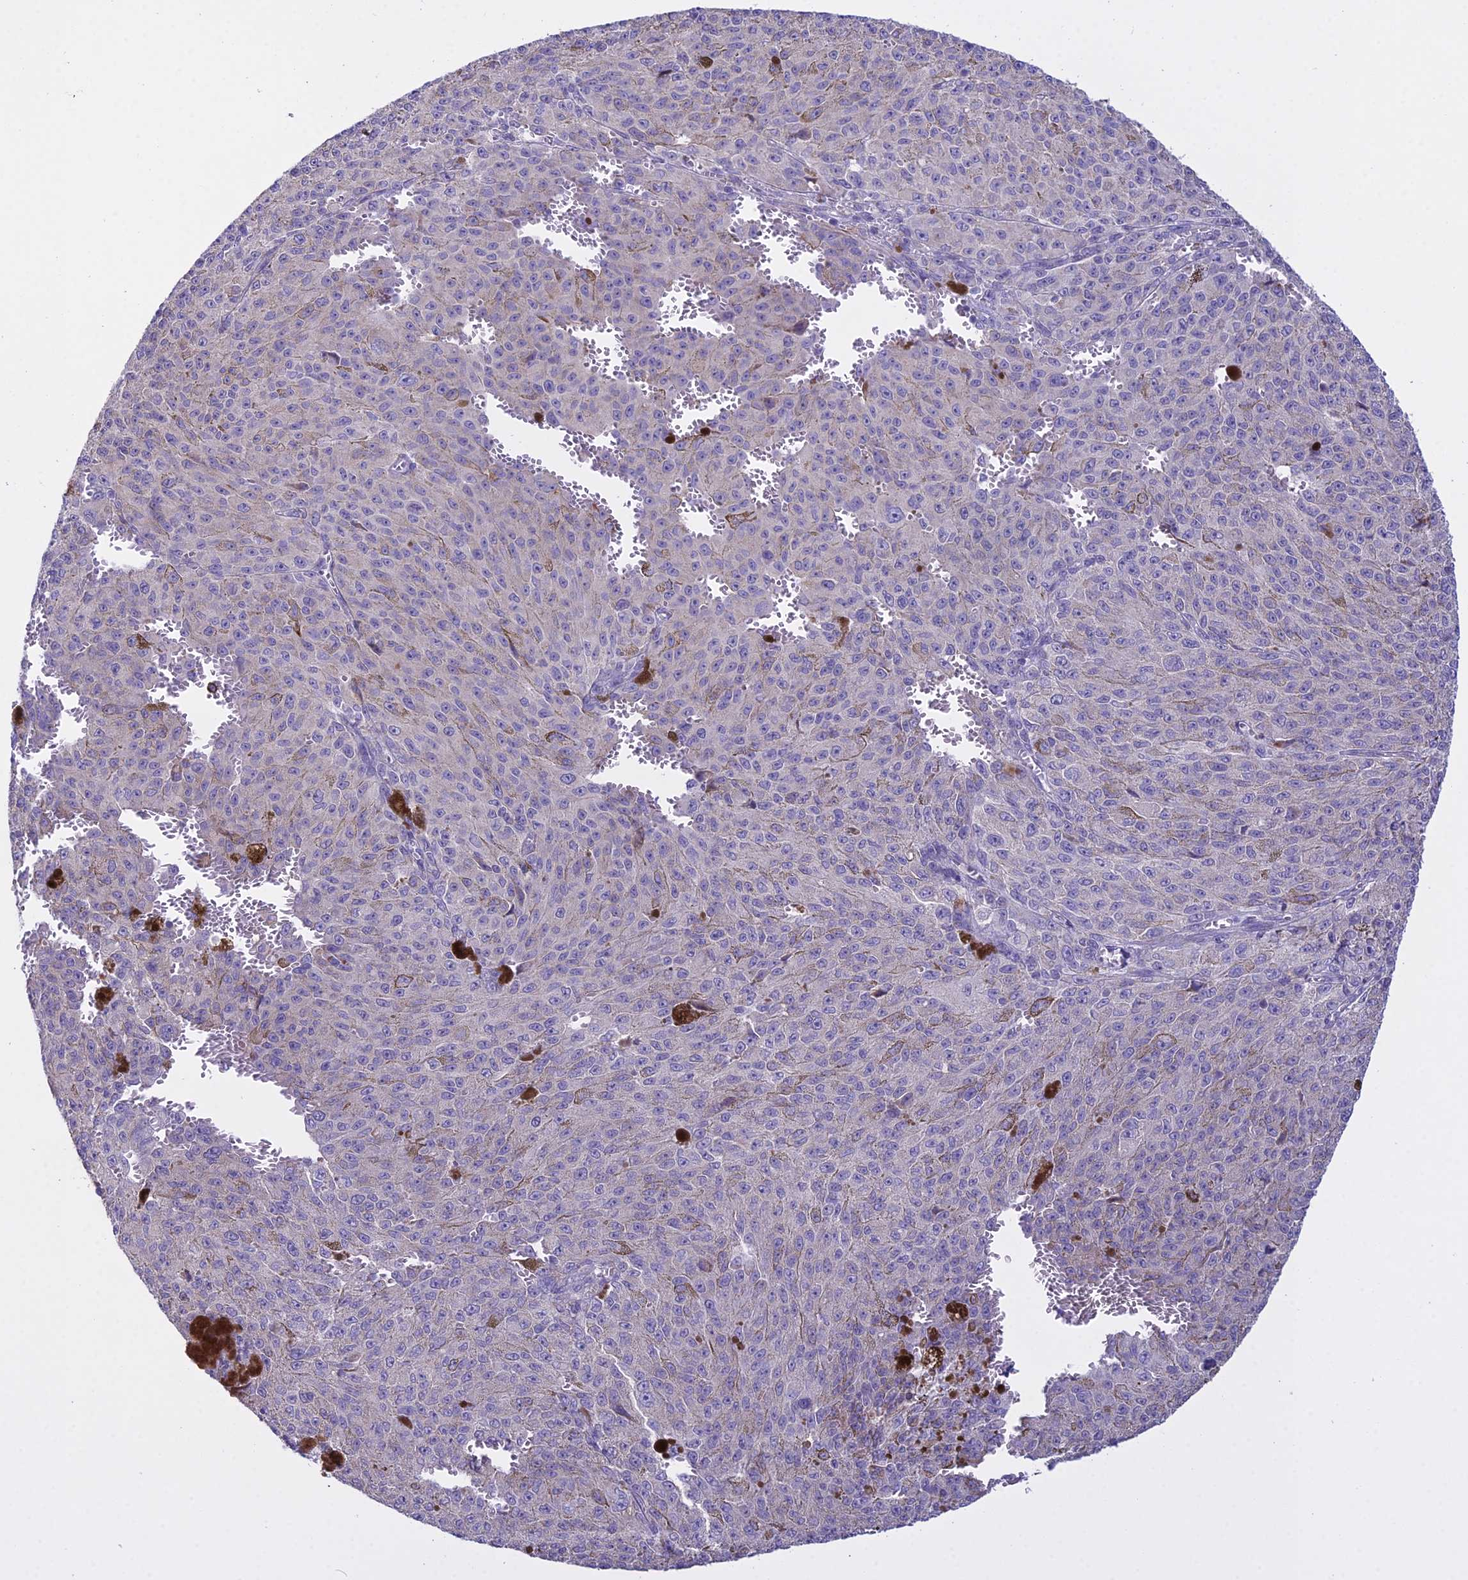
{"staining": {"intensity": "negative", "quantity": "none", "location": "none"}, "tissue": "melanoma", "cell_type": "Tumor cells", "image_type": "cancer", "snomed": [{"axis": "morphology", "description": "Malignant melanoma, NOS"}, {"axis": "topography", "description": "Skin"}], "caption": "A high-resolution image shows immunohistochemistry (IHC) staining of melanoma, which demonstrates no significant staining in tumor cells. The staining is performed using DAB brown chromogen with nuclei counter-stained in using hematoxylin.", "gene": "RPS26", "patient": {"sex": "female", "age": 52}}